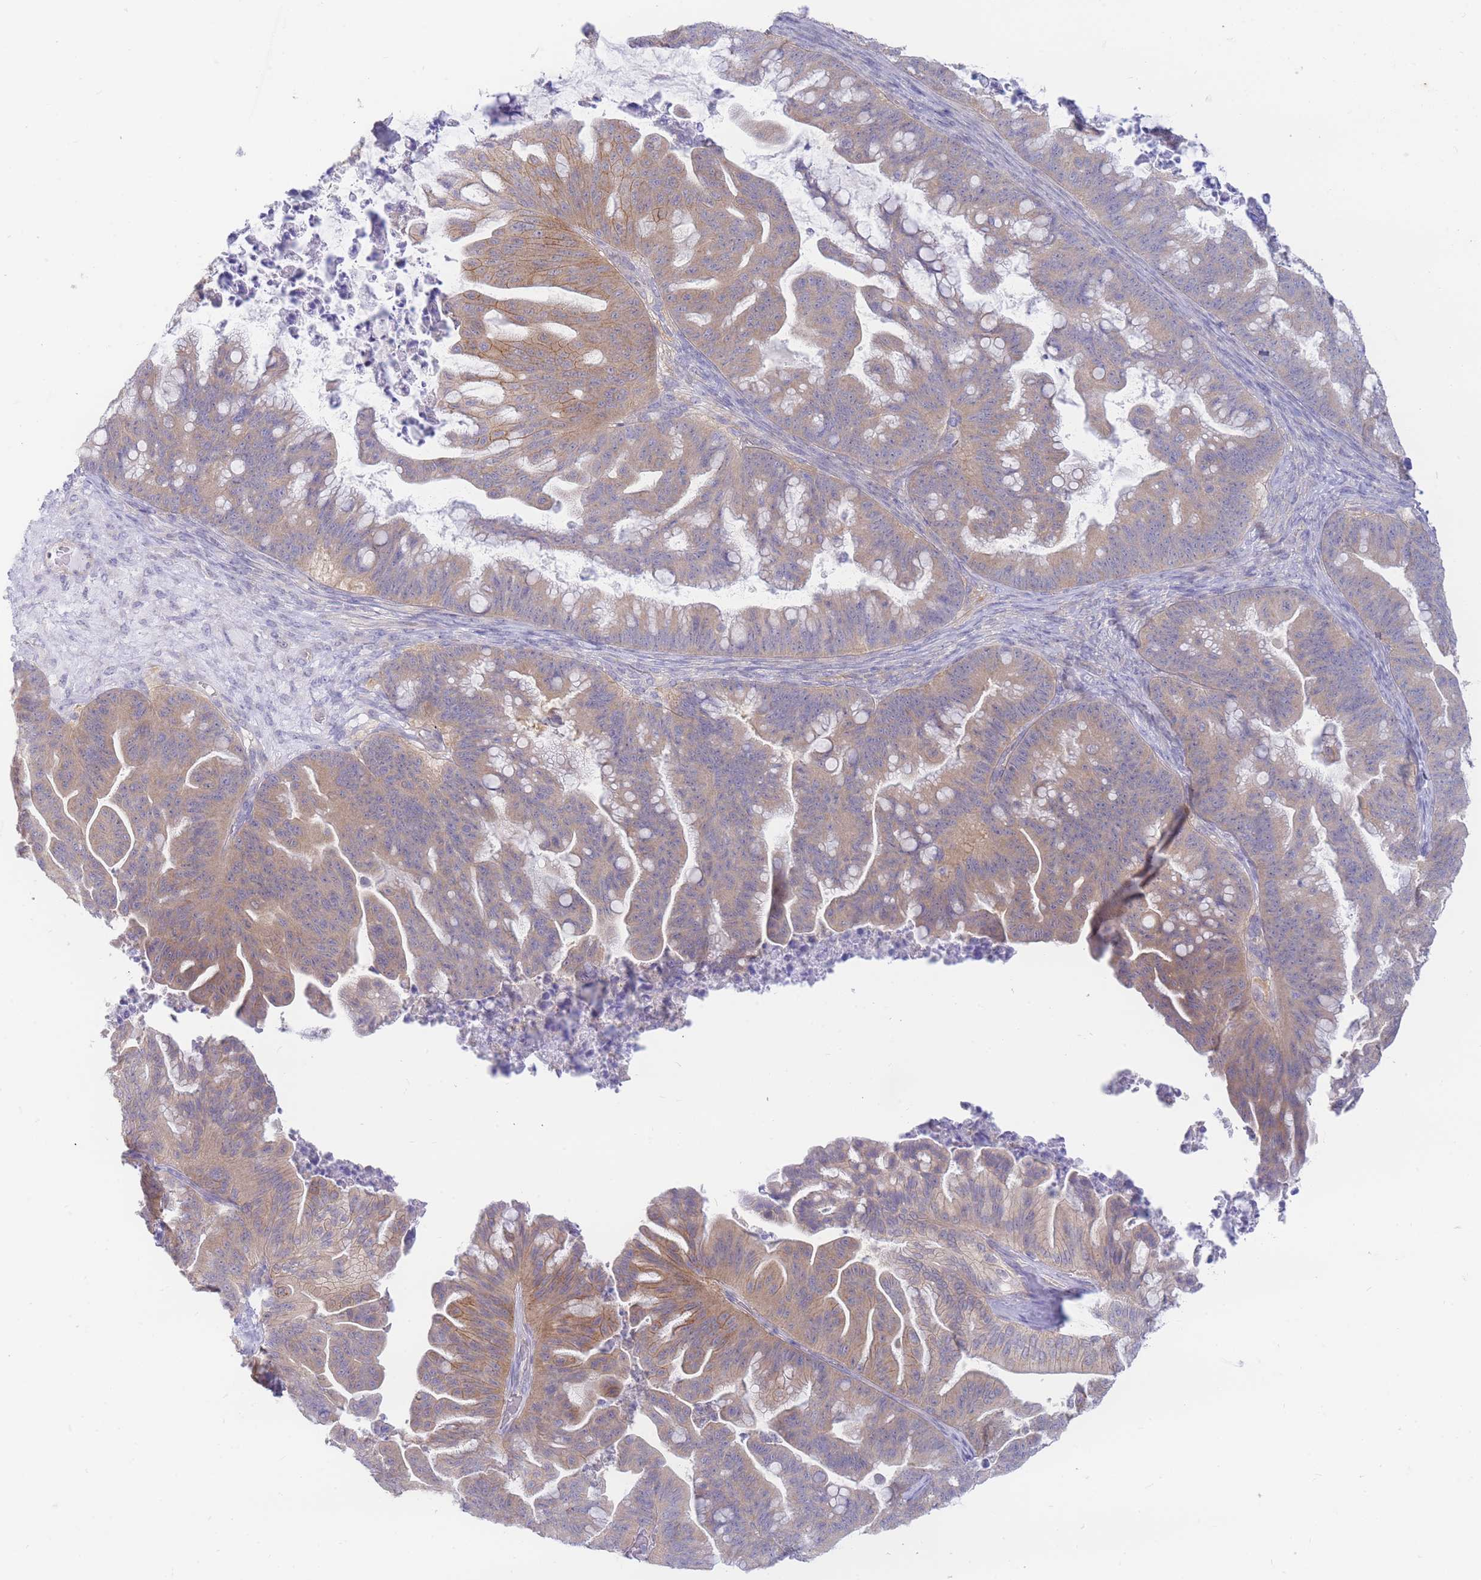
{"staining": {"intensity": "moderate", "quantity": ">75%", "location": "cytoplasmic/membranous"}, "tissue": "ovarian cancer", "cell_type": "Tumor cells", "image_type": "cancer", "snomed": [{"axis": "morphology", "description": "Cystadenocarcinoma, mucinous, NOS"}, {"axis": "topography", "description": "Ovary"}], "caption": "An IHC histopathology image of tumor tissue is shown. Protein staining in brown highlights moderate cytoplasmic/membranous positivity in ovarian cancer within tumor cells. Using DAB (brown) and hematoxylin (blue) stains, captured at high magnification using brightfield microscopy.", "gene": "SUGT1", "patient": {"sex": "female", "age": 67}}